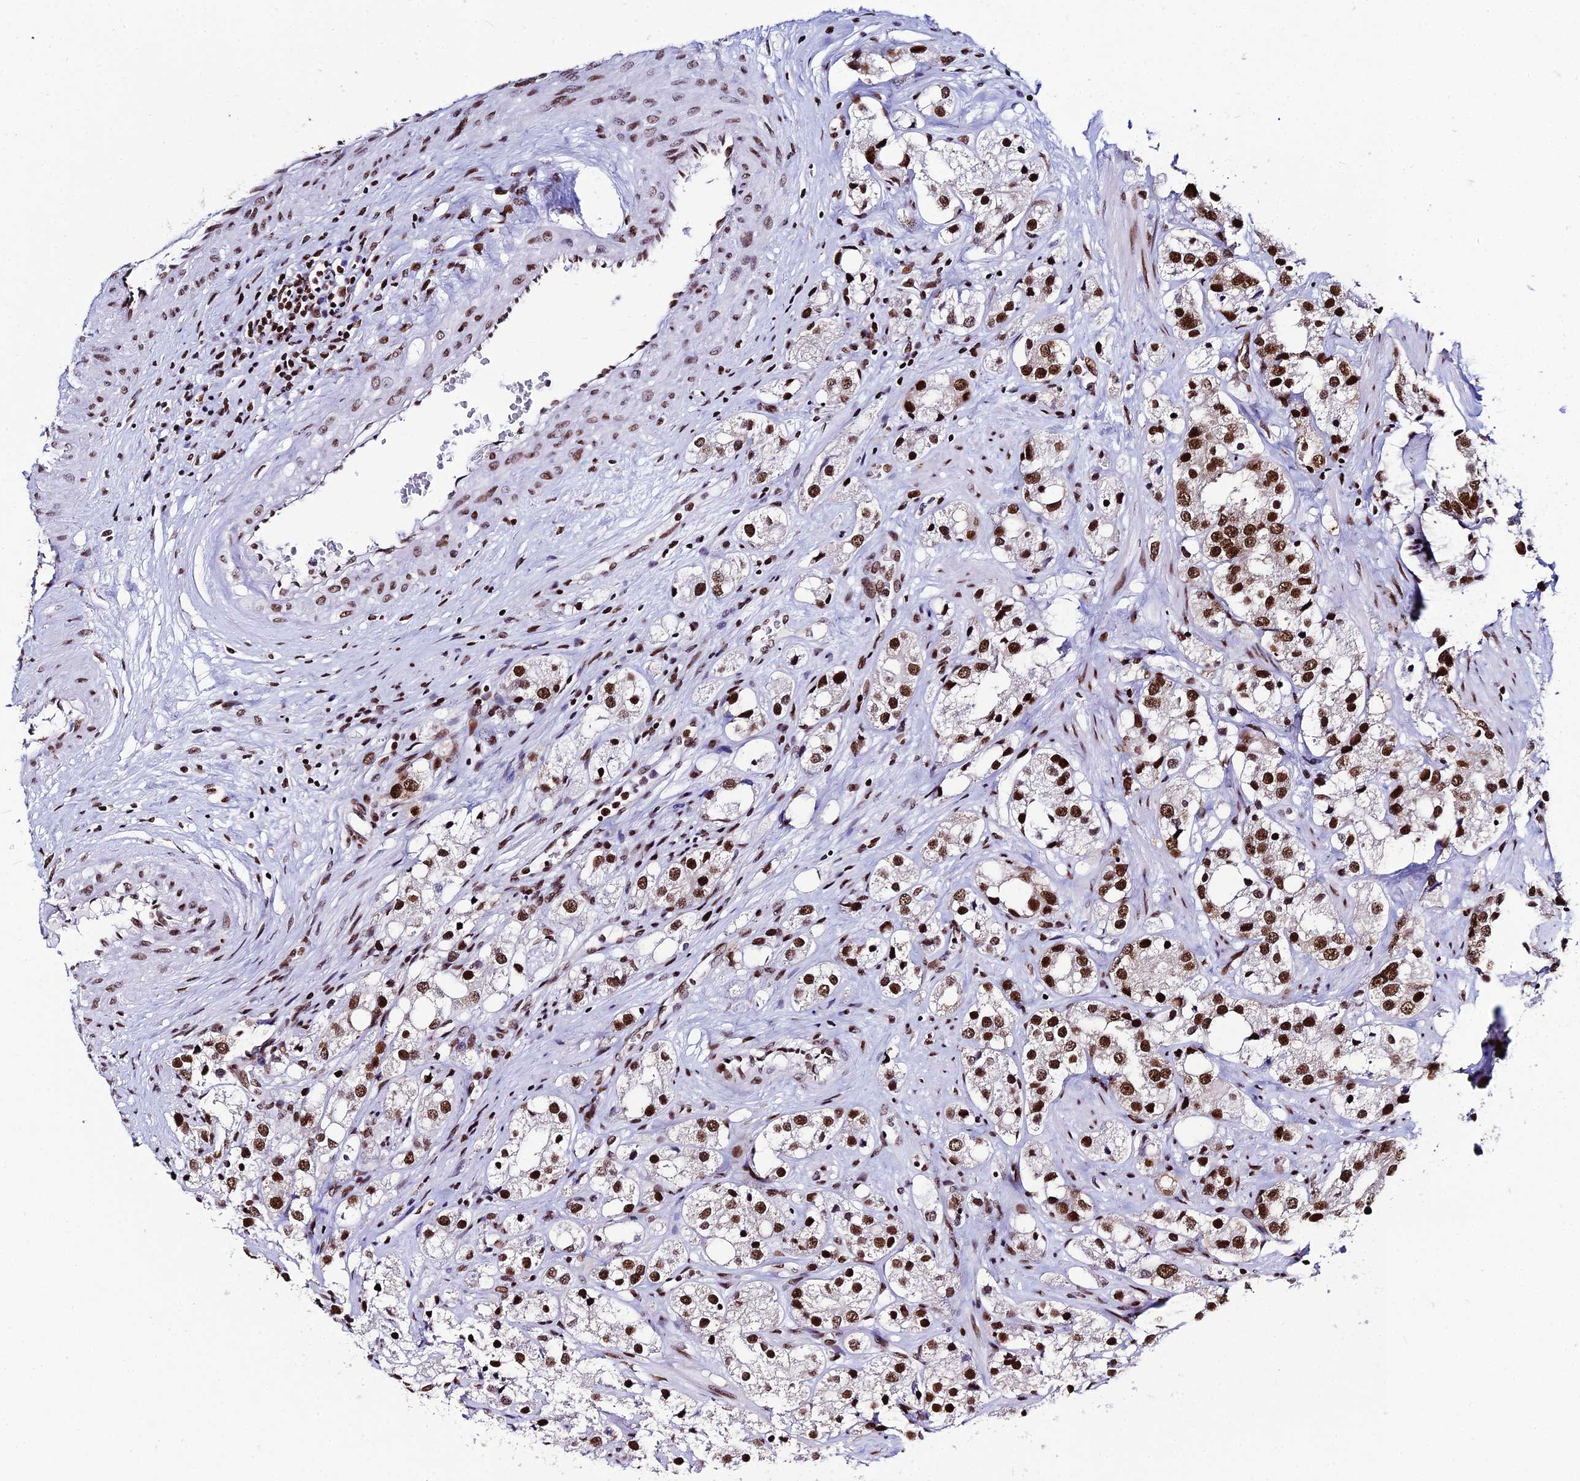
{"staining": {"intensity": "moderate", "quantity": ">75%", "location": "nuclear"}, "tissue": "prostate cancer", "cell_type": "Tumor cells", "image_type": "cancer", "snomed": [{"axis": "morphology", "description": "Adenocarcinoma, NOS"}, {"axis": "topography", "description": "Prostate"}], "caption": "The image shows a brown stain indicating the presence of a protein in the nuclear of tumor cells in prostate cancer.", "gene": "HNRNPH1", "patient": {"sex": "male", "age": 79}}